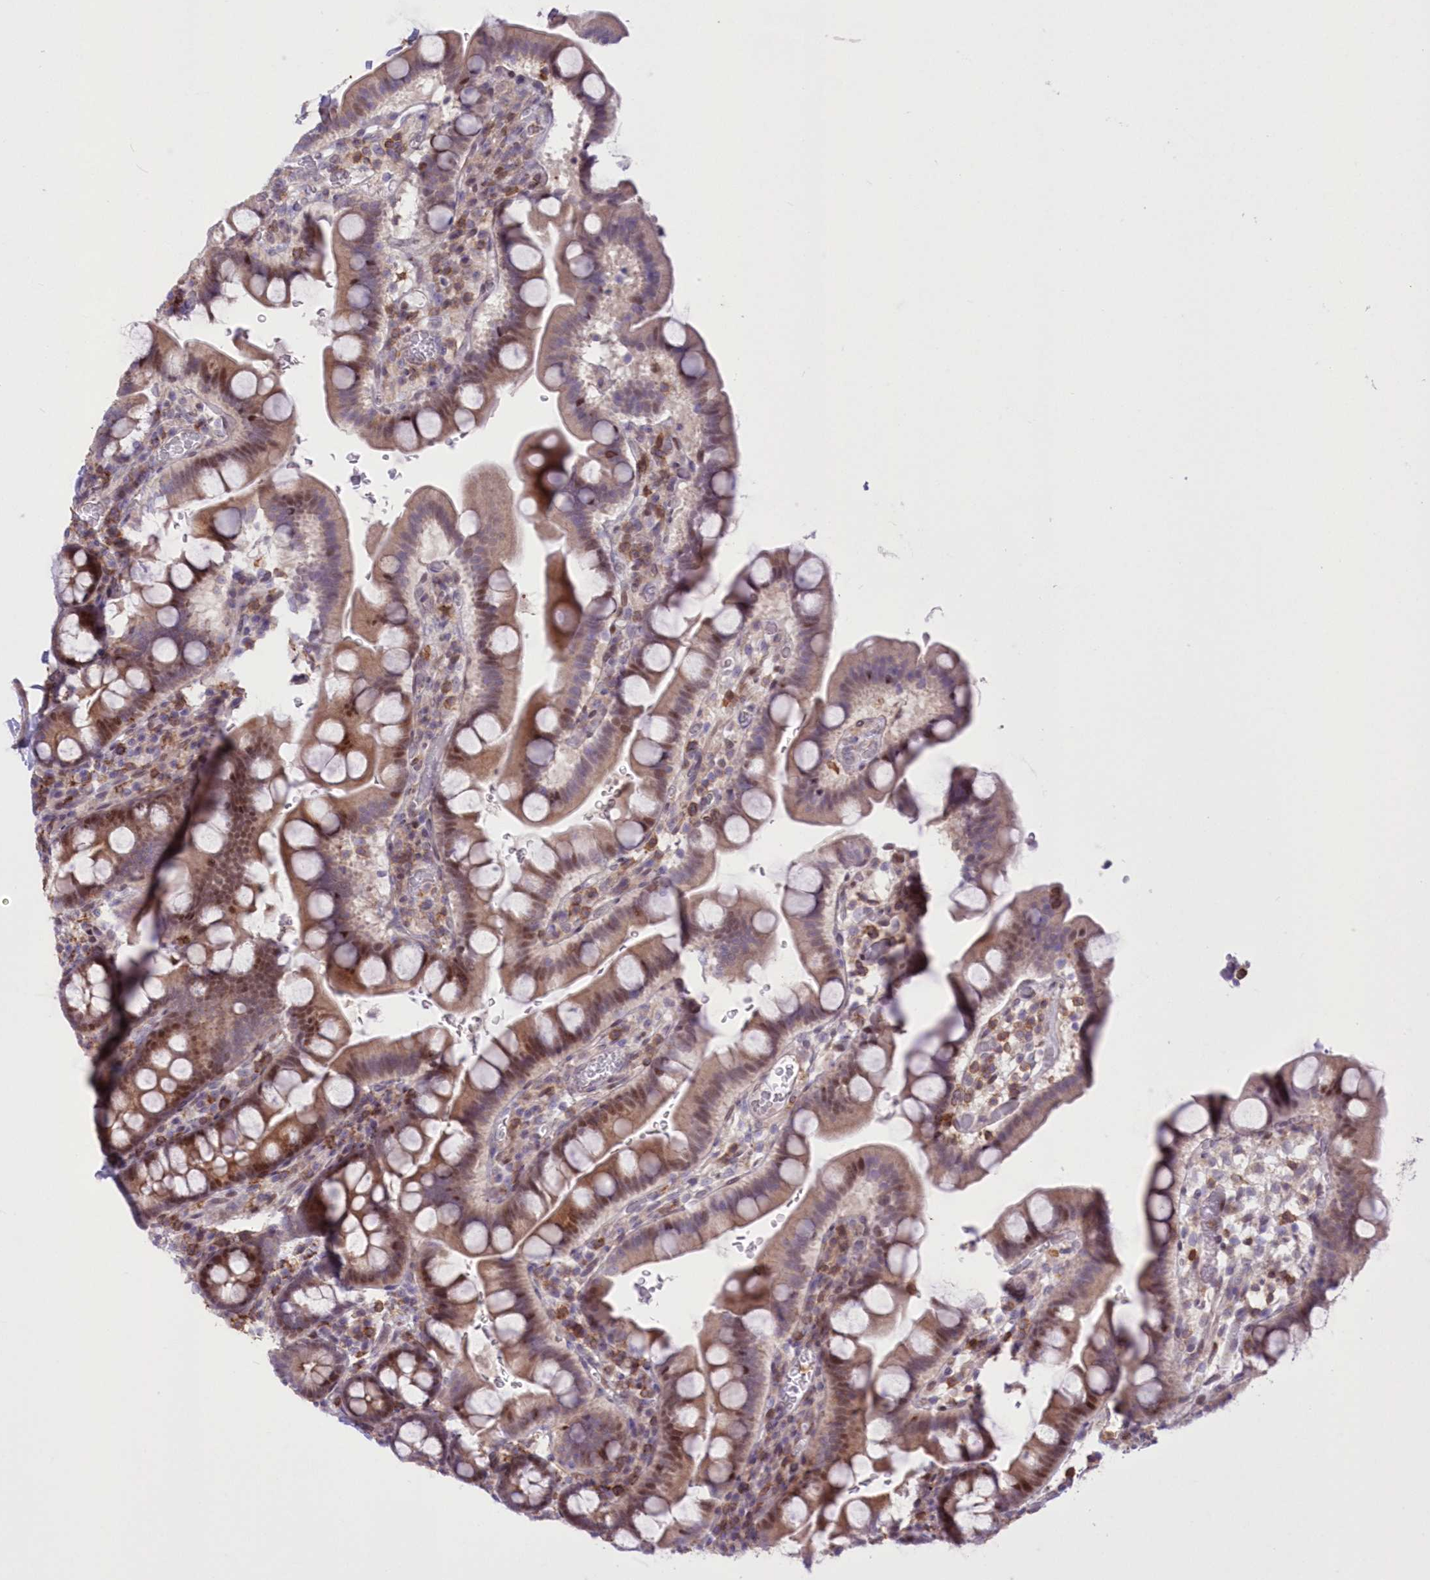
{"staining": {"intensity": "moderate", "quantity": ">75%", "location": "cytoplasmic/membranous,nuclear"}, "tissue": "small intestine", "cell_type": "Glandular cells", "image_type": "normal", "snomed": [{"axis": "morphology", "description": "Normal tissue, NOS"}, {"axis": "topography", "description": "Stomach, upper"}, {"axis": "topography", "description": "Stomach, lower"}, {"axis": "topography", "description": "Small intestine"}], "caption": "Immunohistochemical staining of unremarkable small intestine displays medium levels of moderate cytoplasmic/membranous,nuclear staining in approximately >75% of glandular cells. The protein is stained brown, and the nuclei are stained in blue (DAB (3,3'-diaminobenzidine) IHC with brightfield microscopy, high magnification).", "gene": "RNPEPL1", "patient": {"sex": "male", "age": 68}}